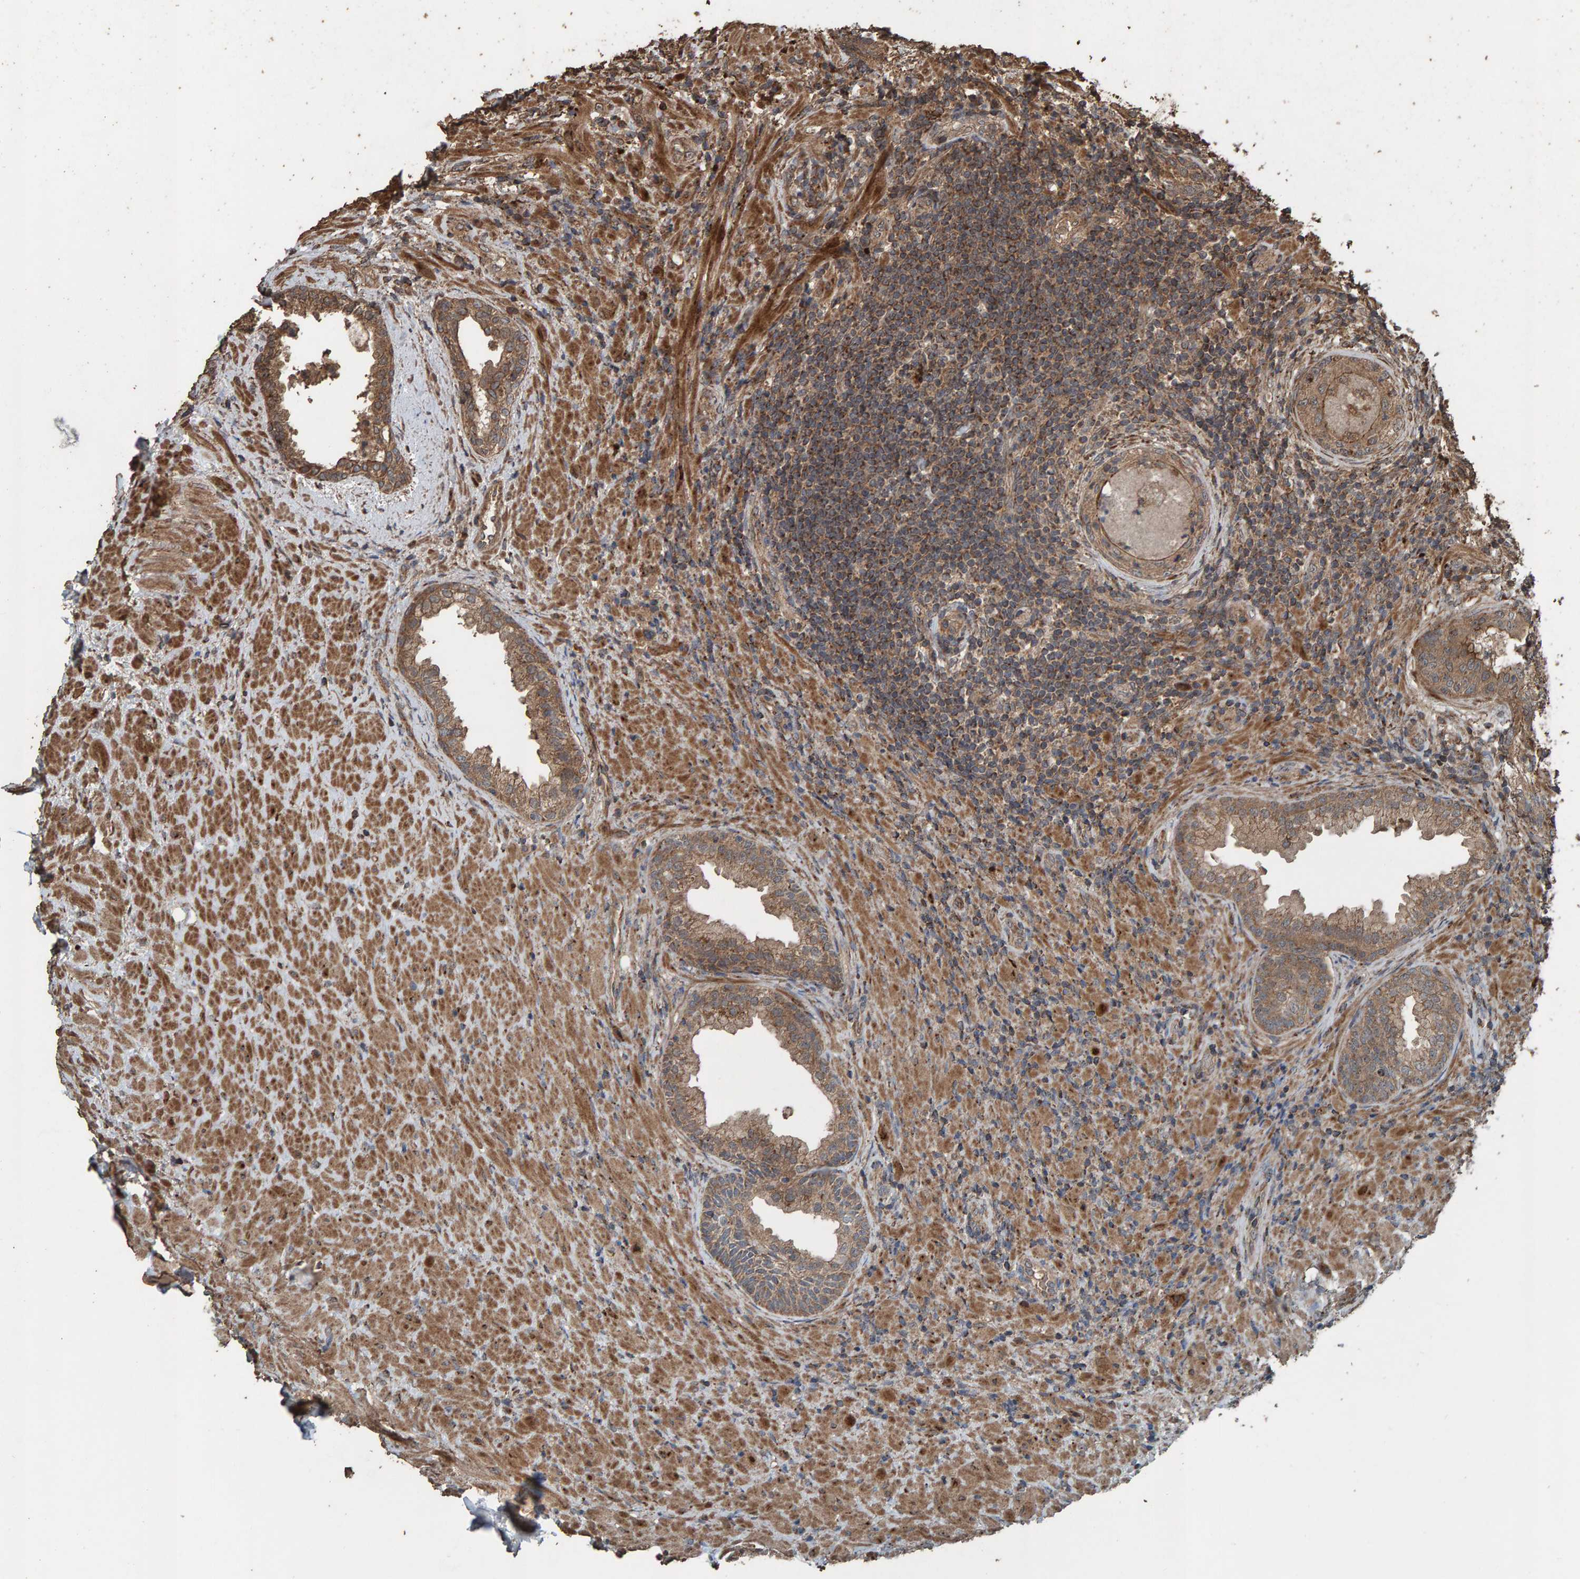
{"staining": {"intensity": "moderate", "quantity": ">75%", "location": "cytoplasmic/membranous"}, "tissue": "prostate", "cell_type": "Glandular cells", "image_type": "normal", "snomed": [{"axis": "morphology", "description": "Normal tissue, NOS"}, {"axis": "topography", "description": "Prostate"}], "caption": "A histopathology image showing moderate cytoplasmic/membranous positivity in about >75% of glandular cells in unremarkable prostate, as visualized by brown immunohistochemical staining.", "gene": "DUS1L", "patient": {"sex": "male", "age": 76}}